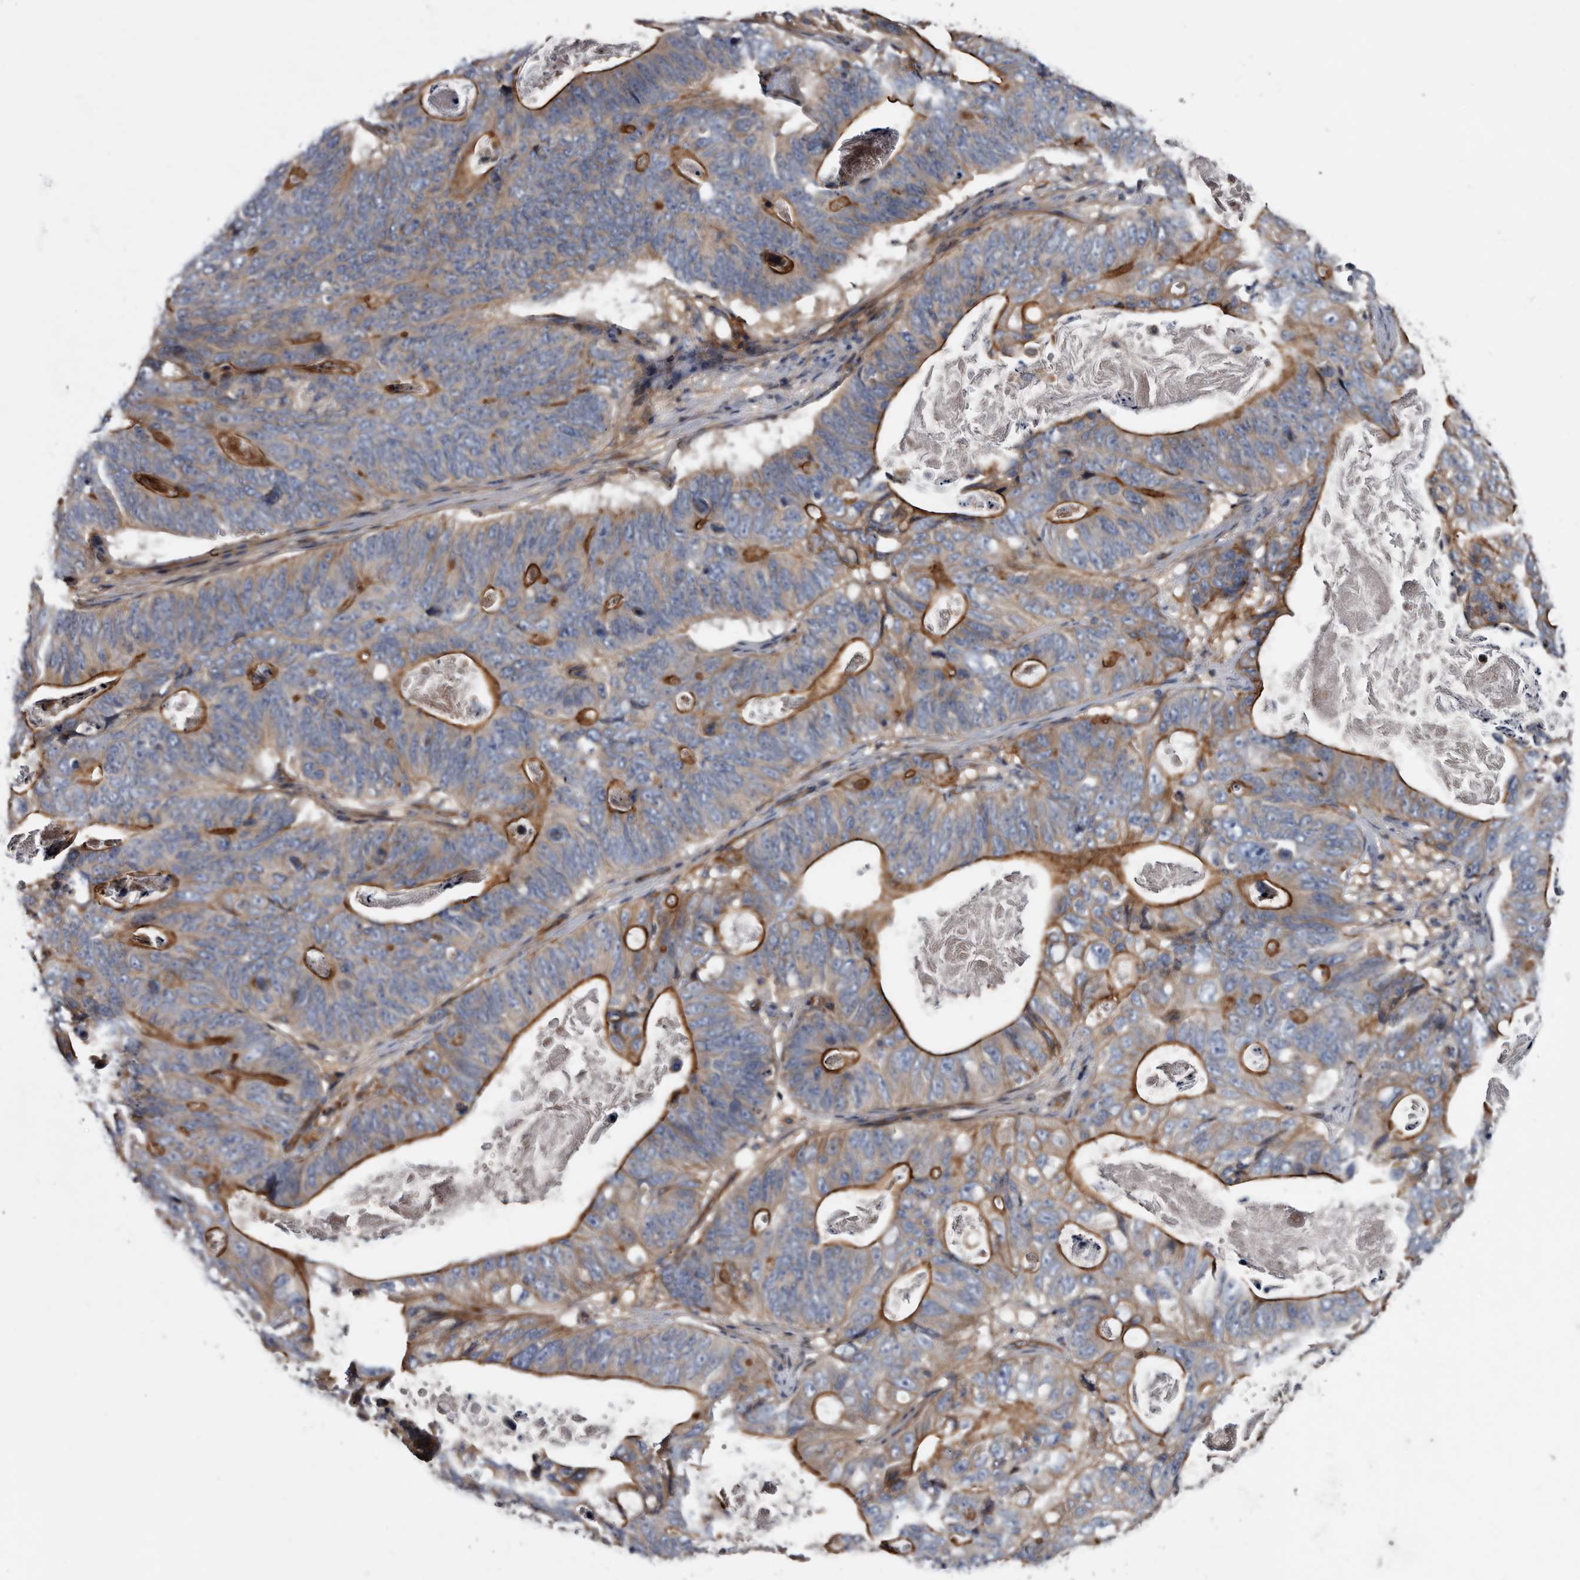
{"staining": {"intensity": "strong", "quantity": "25%-75%", "location": "cytoplasmic/membranous"}, "tissue": "stomach cancer", "cell_type": "Tumor cells", "image_type": "cancer", "snomed": [{"axis": "morphology", "description": "Normal tissue, NOS"}, {"axis": "morphology", "description": "Adenocarcinoma, NOS"}, {"axis": "topography", "description": "Stomach"}], "caption": "Protein staining of adenocarcinoma (stomach) tissue exhibits strong cytoplasmic/membranous expression in about 25%-75% of tumor cells. (Brightfield microscopy of DAB IHC at high magnification).", "gene": "TSPAN17", "patient": {"sex": "female", "age": 89}}